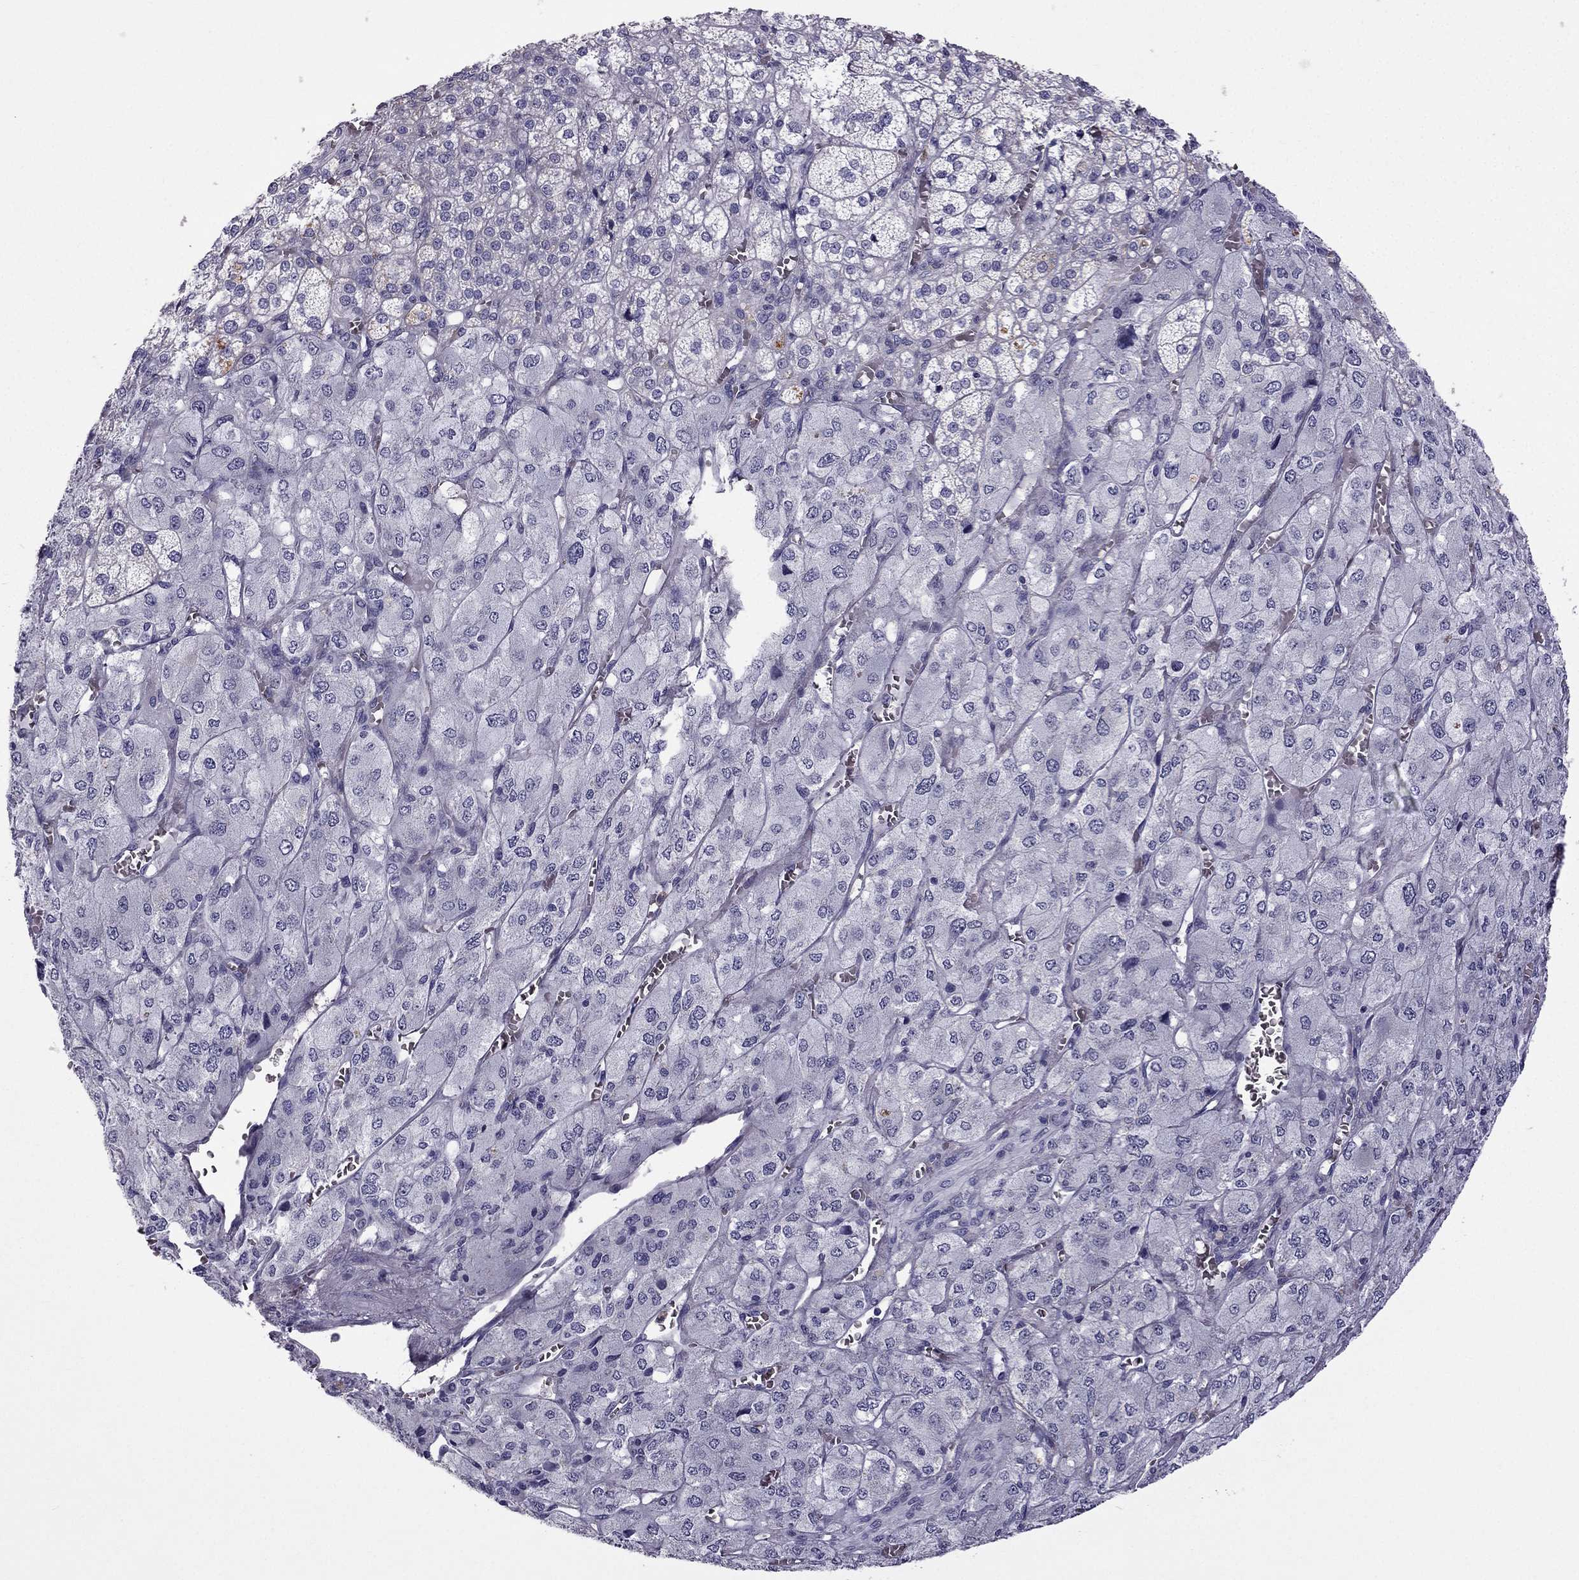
{"staining": {"intensity": "weak", "quantity": "<25%", "location": "cytoplasmic/membranous"}, "tissue": "adrenal gland", "cell_type": "Glandular cells", "image_type": "normal", "snomed": [{"axis": "morphology", "description": "Normal tissue, NOS"}, {"axis": "topography", "description": "Adrenal gland"}], "caption": "The IHC photomicrograph has no significant expression in glandular cells of adrenal gland. (Stains: DAB (3,3'-diaminobenzidine) immunohistochemistry with hematoxylin counter stain, Microscopy: brightfield microscopy at high magnification).", "gene": "STOML3", "patient": {"sex": "female", "age": 60}}